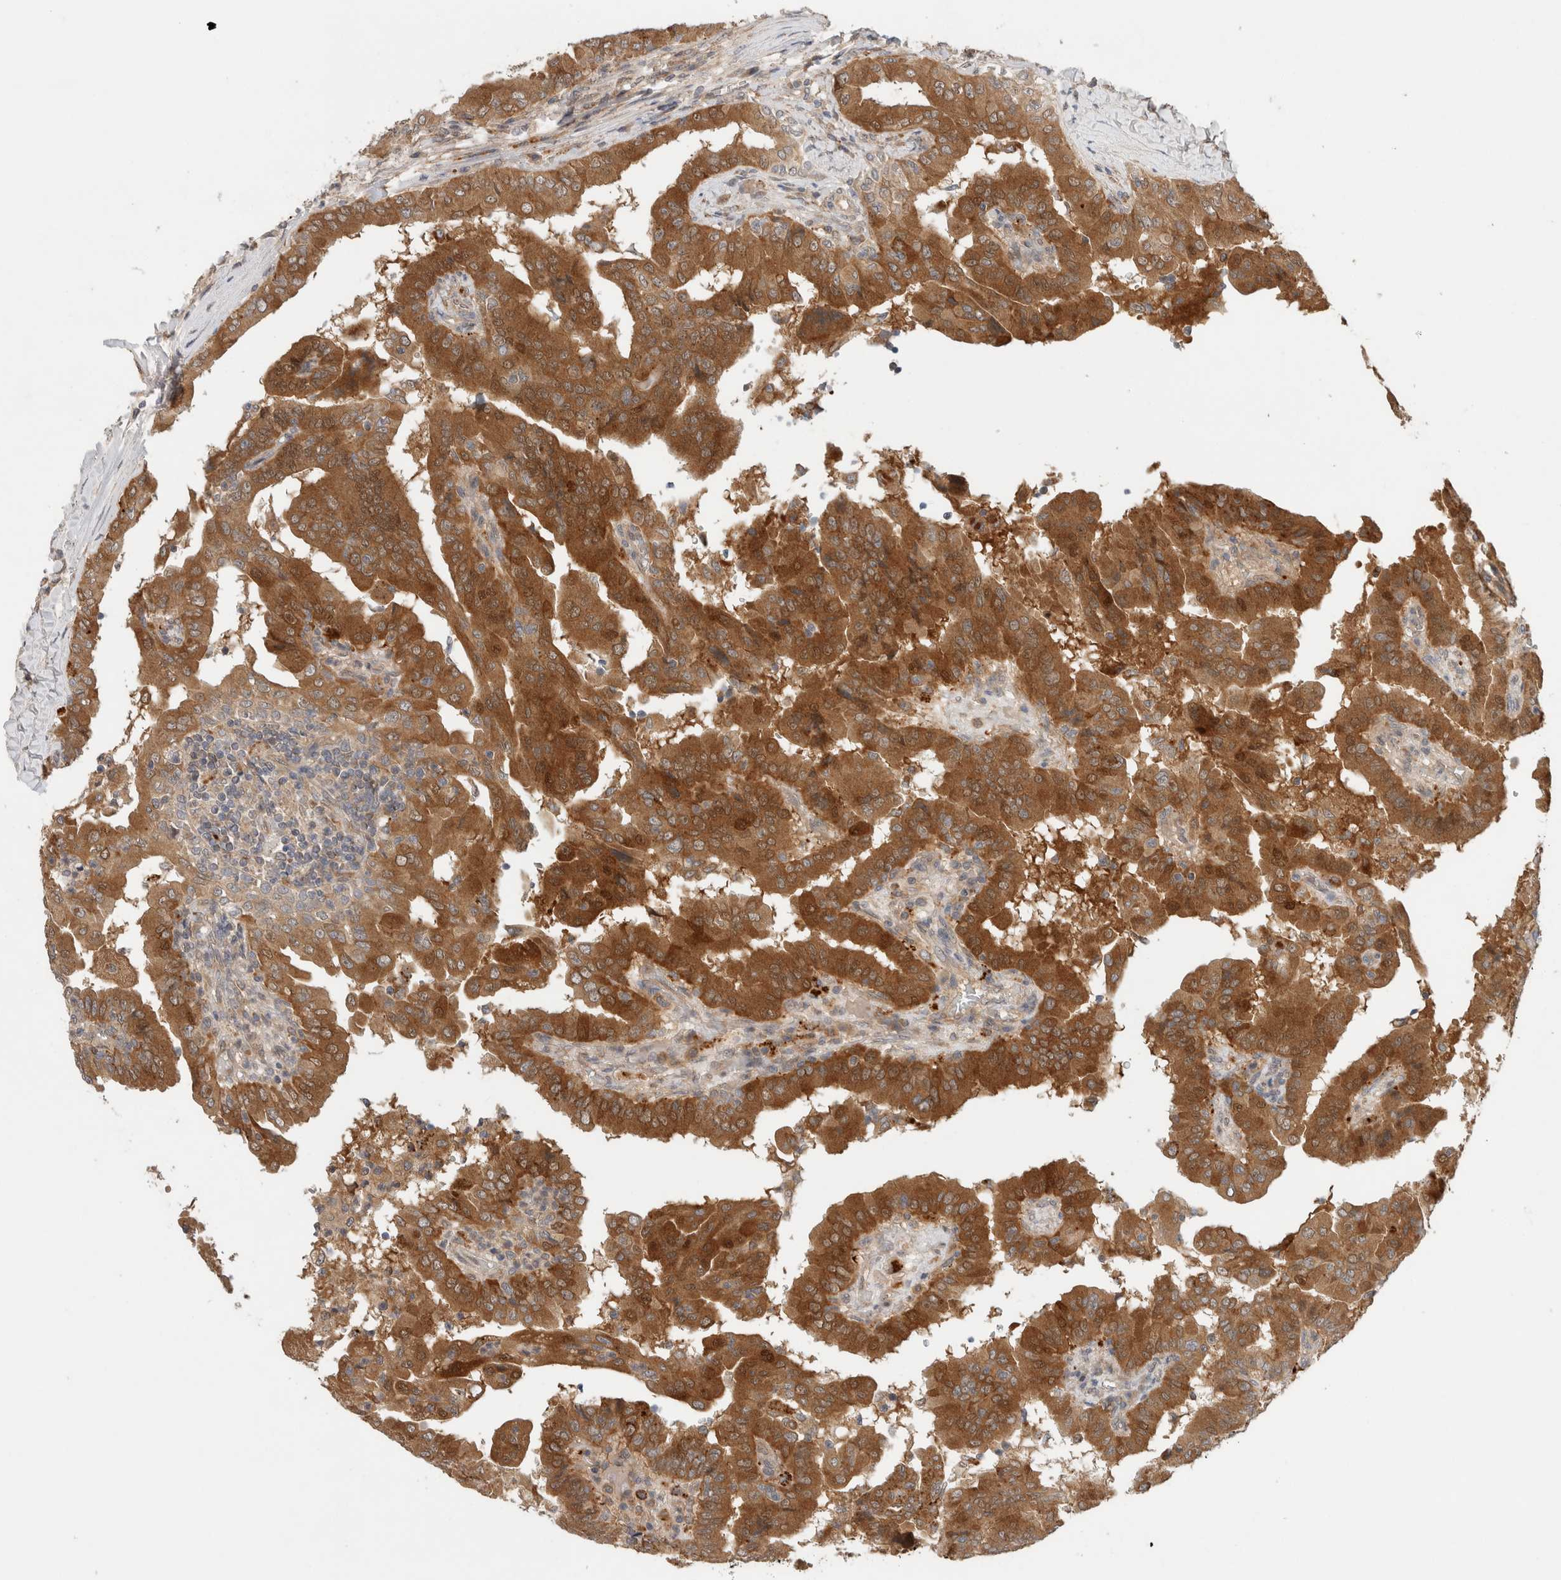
{"staining": {"intensity": "strong", "quantity": ">75%", "location": "cytoplasmic/membranous"}, "tissue": "thyroid cancer", "cell_type": "Tumor cells", "image_type": "cancer", "snomed": [{"axis": "morphology", "description": "Papillary adenocarcinoma, NOS"}, {"axis": "topography", "description": "Thyroid gland"}], "caption": "Immunohistochemical staining of thyroid papillary adenocarcinoma shows strong cytoplasmic/membranous protein expression in about >75% of tumor cells.", "gene": "SGK1", "patient": {"sex": "male", "age": 33}}